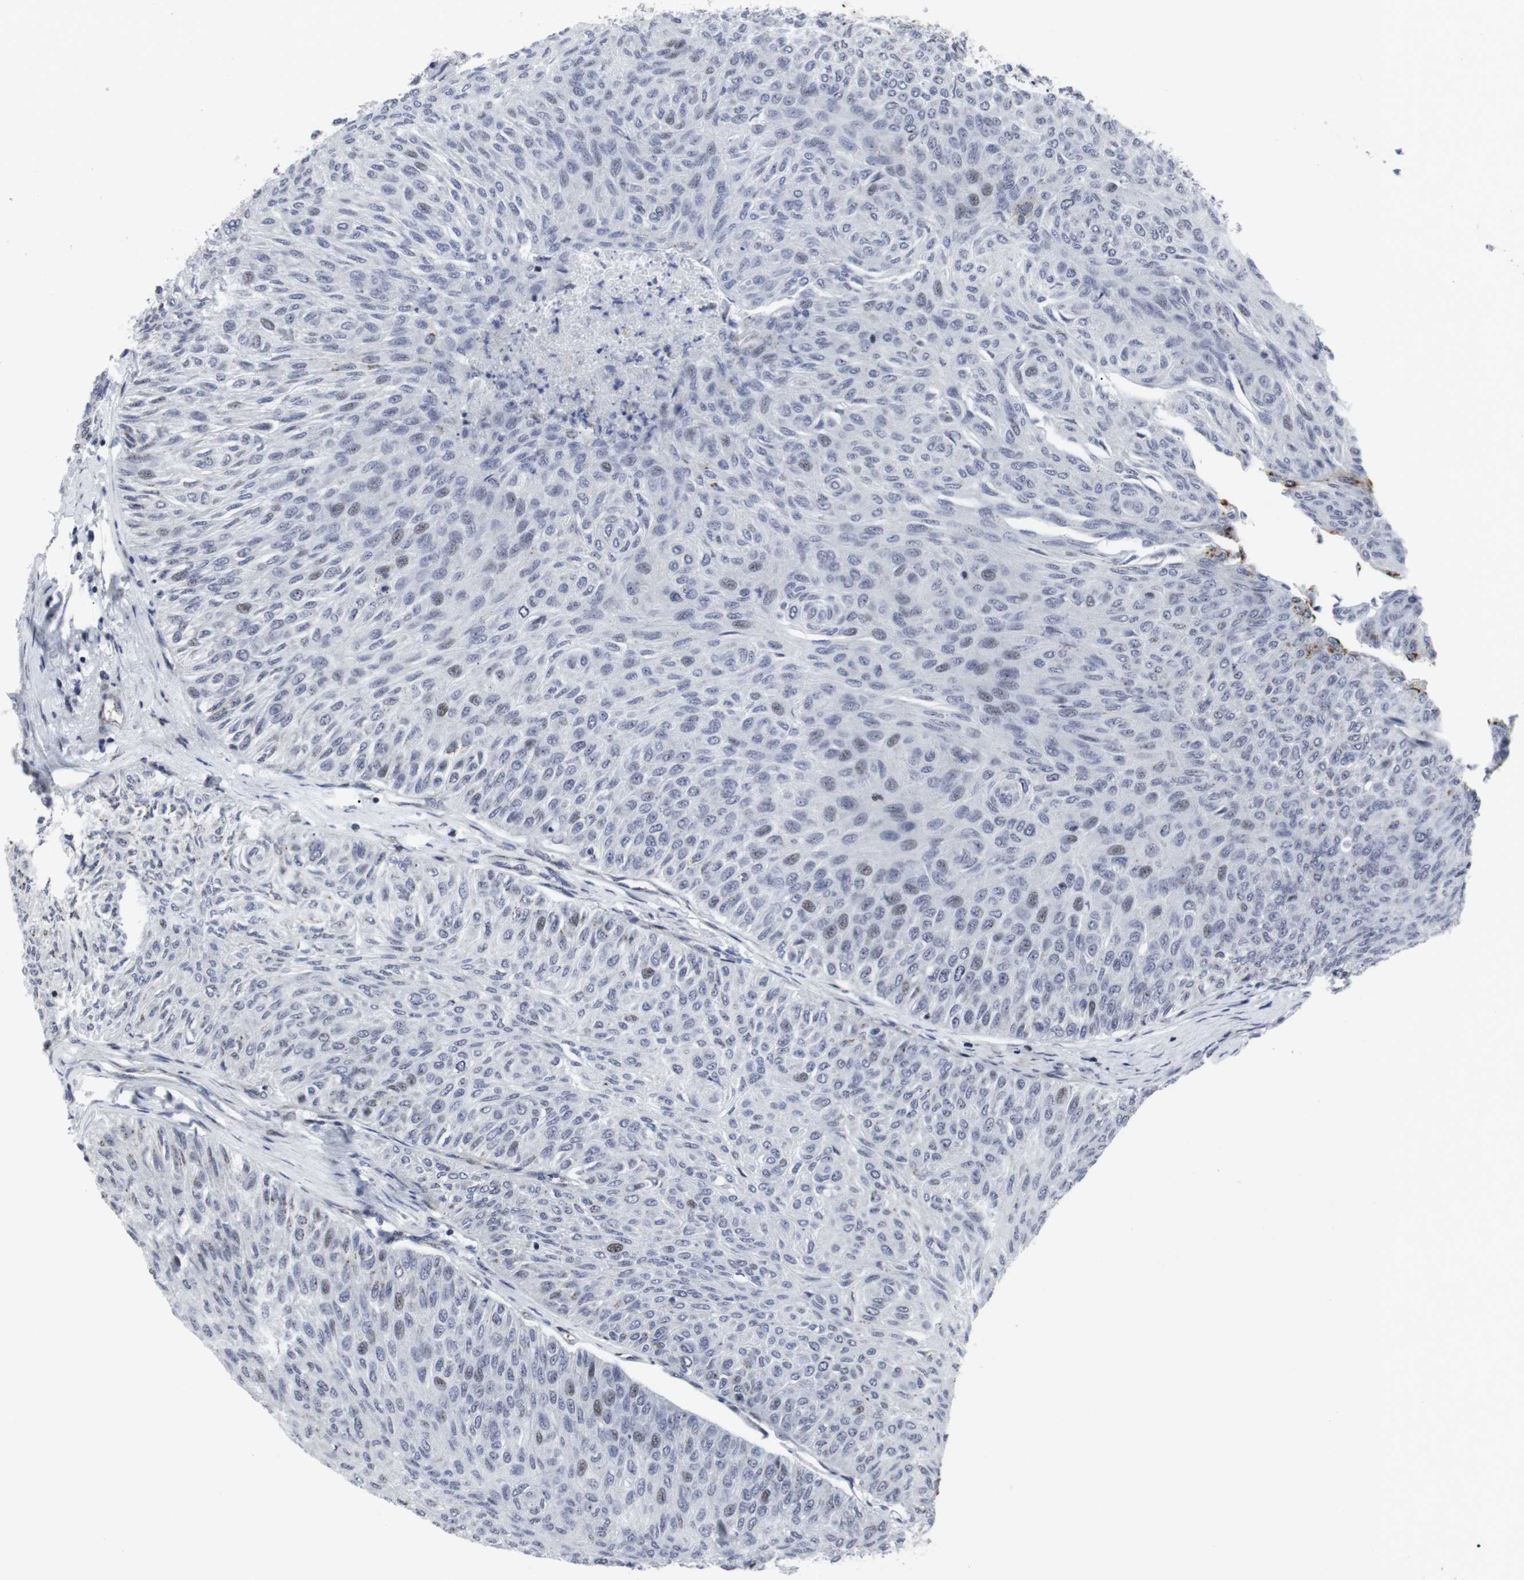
{"staining": {"intensity": "weak", "quantity": "<25%", "location": "nuclear"}, "tissue": "urothelial cancer", "cell_type": "Tumor cells", "image_type": "cancer", "snomed": [{"axis": "morphology", "description": "Urothelial carcinoma, Low grade"}, {"axis": "topography", "description": "Urinary bladder"}], "caption": "The micrograph shows no significant expression in tumor cells of urothelial cancer. (Immunohistochemistry (ihc), brightfield microscopy, high magnification).", "gene": "MLH1", "patient": {"sex": "male", "age": 78}}